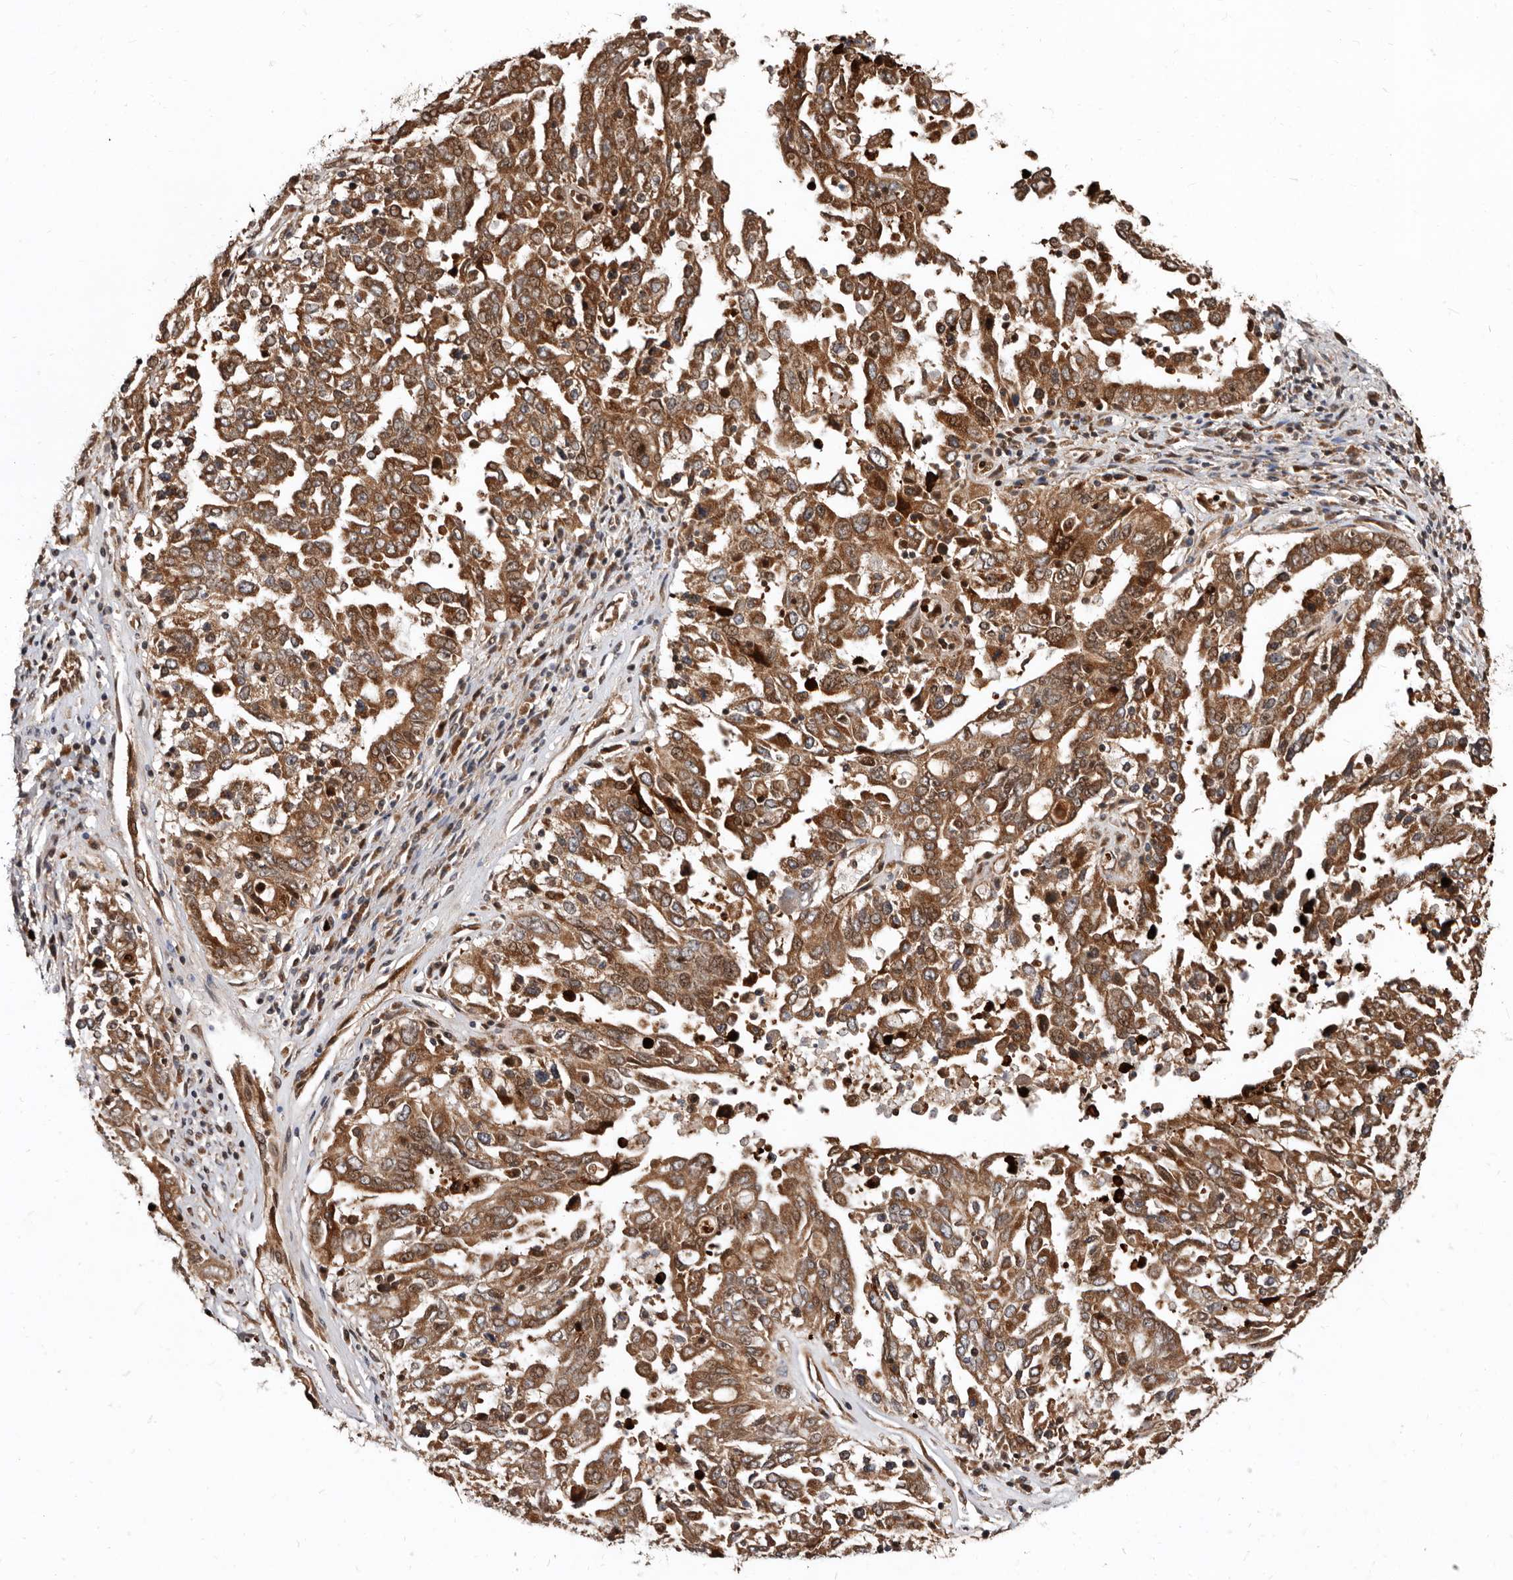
{"staining": {"intensity": "moderate", "quantity": ">75%", "location": "cytoplasmic/membranous"}, "tissue": "ovarian cancer", "cell_type": "Tumor cells", "image_type": "cancer", "snomed": [{"axis": "morphology", "description": "Carcinoma, endometroid"}, {"axis": "topography", "description": "Ovary"}], "caption": "Approximately >75% of tumor cells in human ovarian cancer show moderate cytoplasmic/membranous protein staining as visualized by brown immunohistochemical staining.", "gene": "WEE2", "patient": {"sex": "female", "age": 62}}